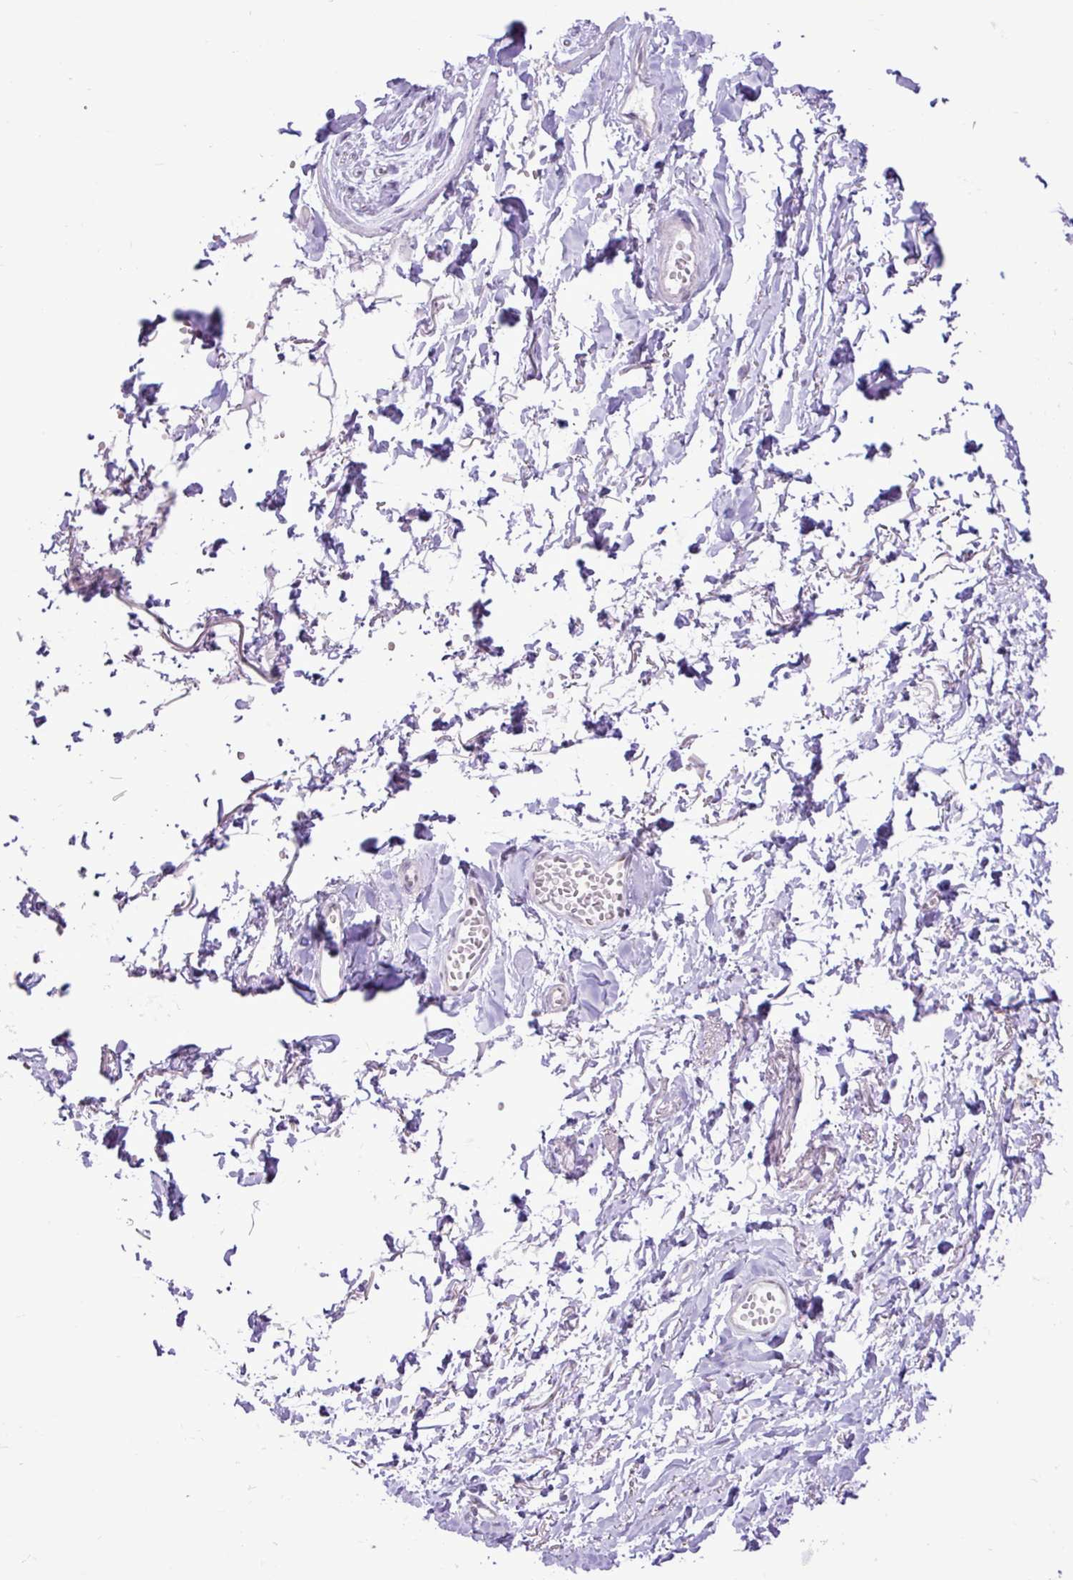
{"staining": {"intensity": "negative", "quantity": "none", "location": "none"}, "tissue": "adipose tissue", "cell_type": "Adipocytes", "image_type": "normal", "snomed": [{"axis": "morphology", "description": "Normal tissue, NOS"}, {"axis": "topography", "description": "Vulva"}, {"axis": "topography", "description": "Vagina"}, {"axis": "topography", "description": "Peripheral nerve tissue"}], "caption": "A high-resolution image shows immunohistochemistry (IHC) staining of normal adipose tissue, which displays no significant staining in adipocytes.", "gene": "ELOA2", "patient": {"sex": "female", "age": 66}}